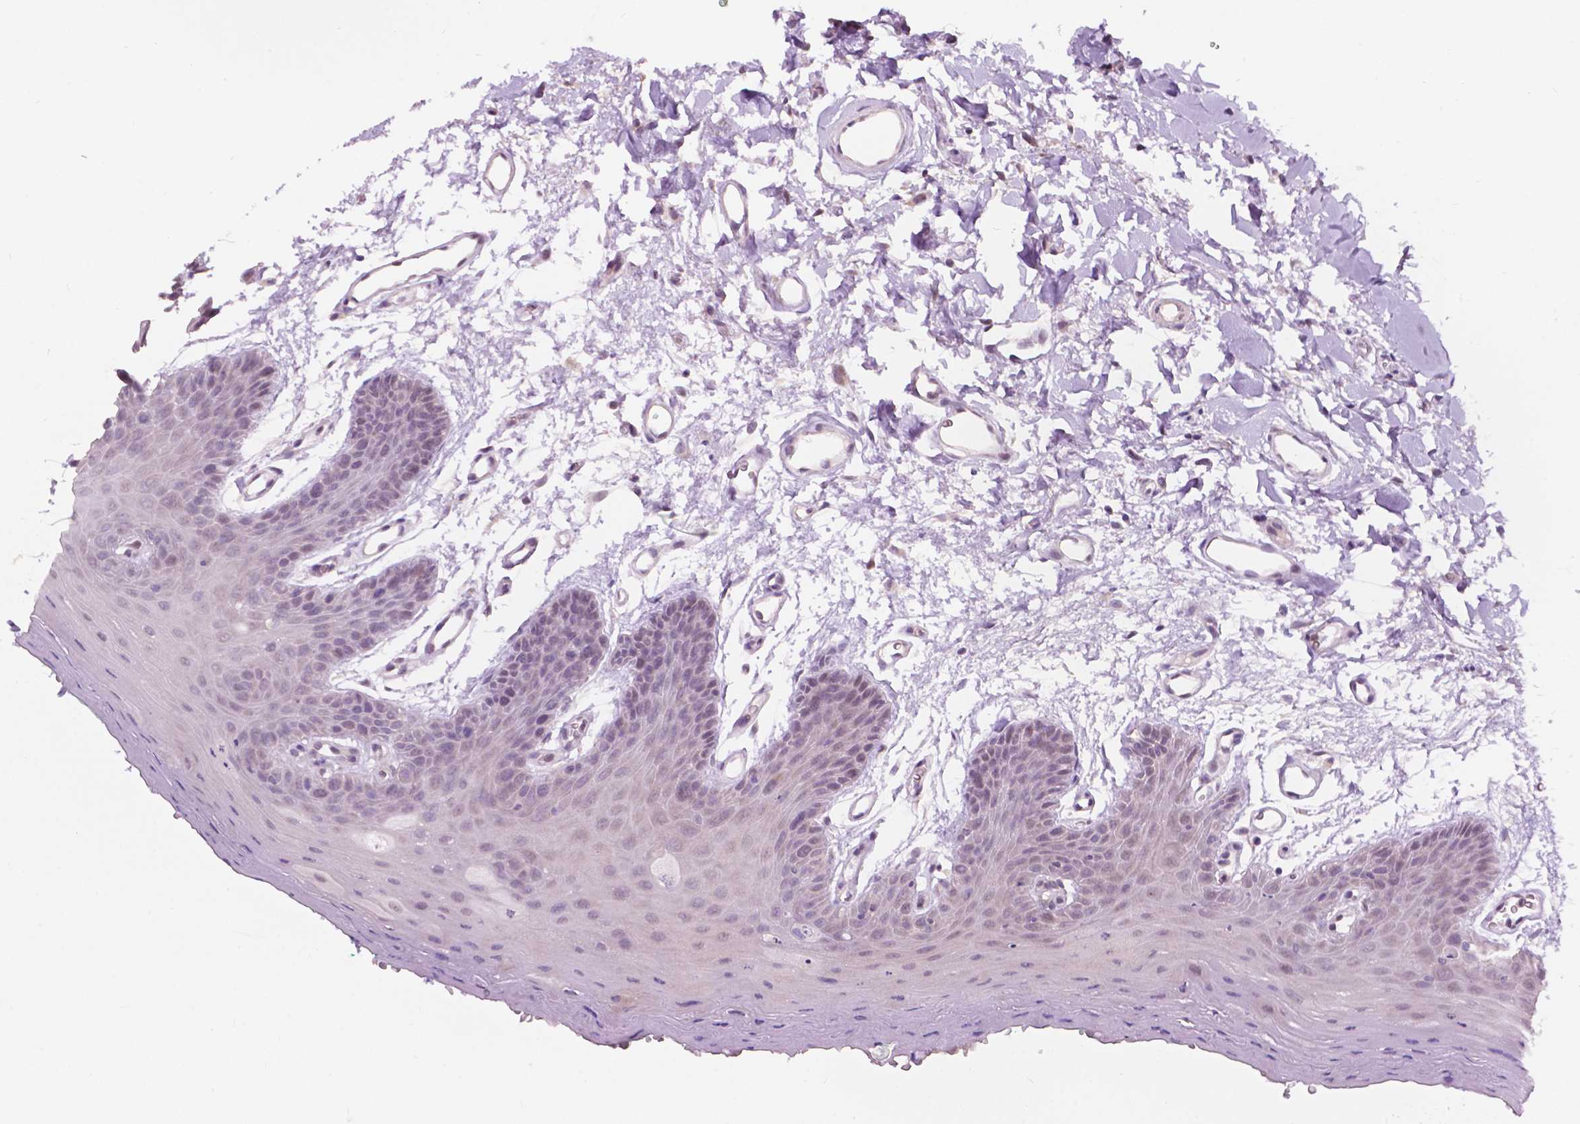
{"staining": {"intensity": "negative", "quantity": "none", "location": "none"}, "tissue": "oral mucosa", "cell_type": "Squamous epithelial cells", "image_type": "normal", "snomed": [{"axis": "morphology", "description": "Normal tissue, NOS"}, {"axis": "morphology", "description": "Squamous cell carcinoma, NOS"}, {"axis": "topography", "description": "Oral tissue"}, {"axis": "topography", "description": "Head-Neck"}], "caption": "Immunohistochemistry (IHC) of benign human oral mucosa shows no staining in squamous epithelial cells. (Stains: DAB (3,3'-diaminobenzidine) immunohistochemistry with hematoxylin counter stain, Microscopy: brightfield microscopy at high magnification).", "gene": "TM6SF2", "patient": {"sex": "female", "age": 50}}